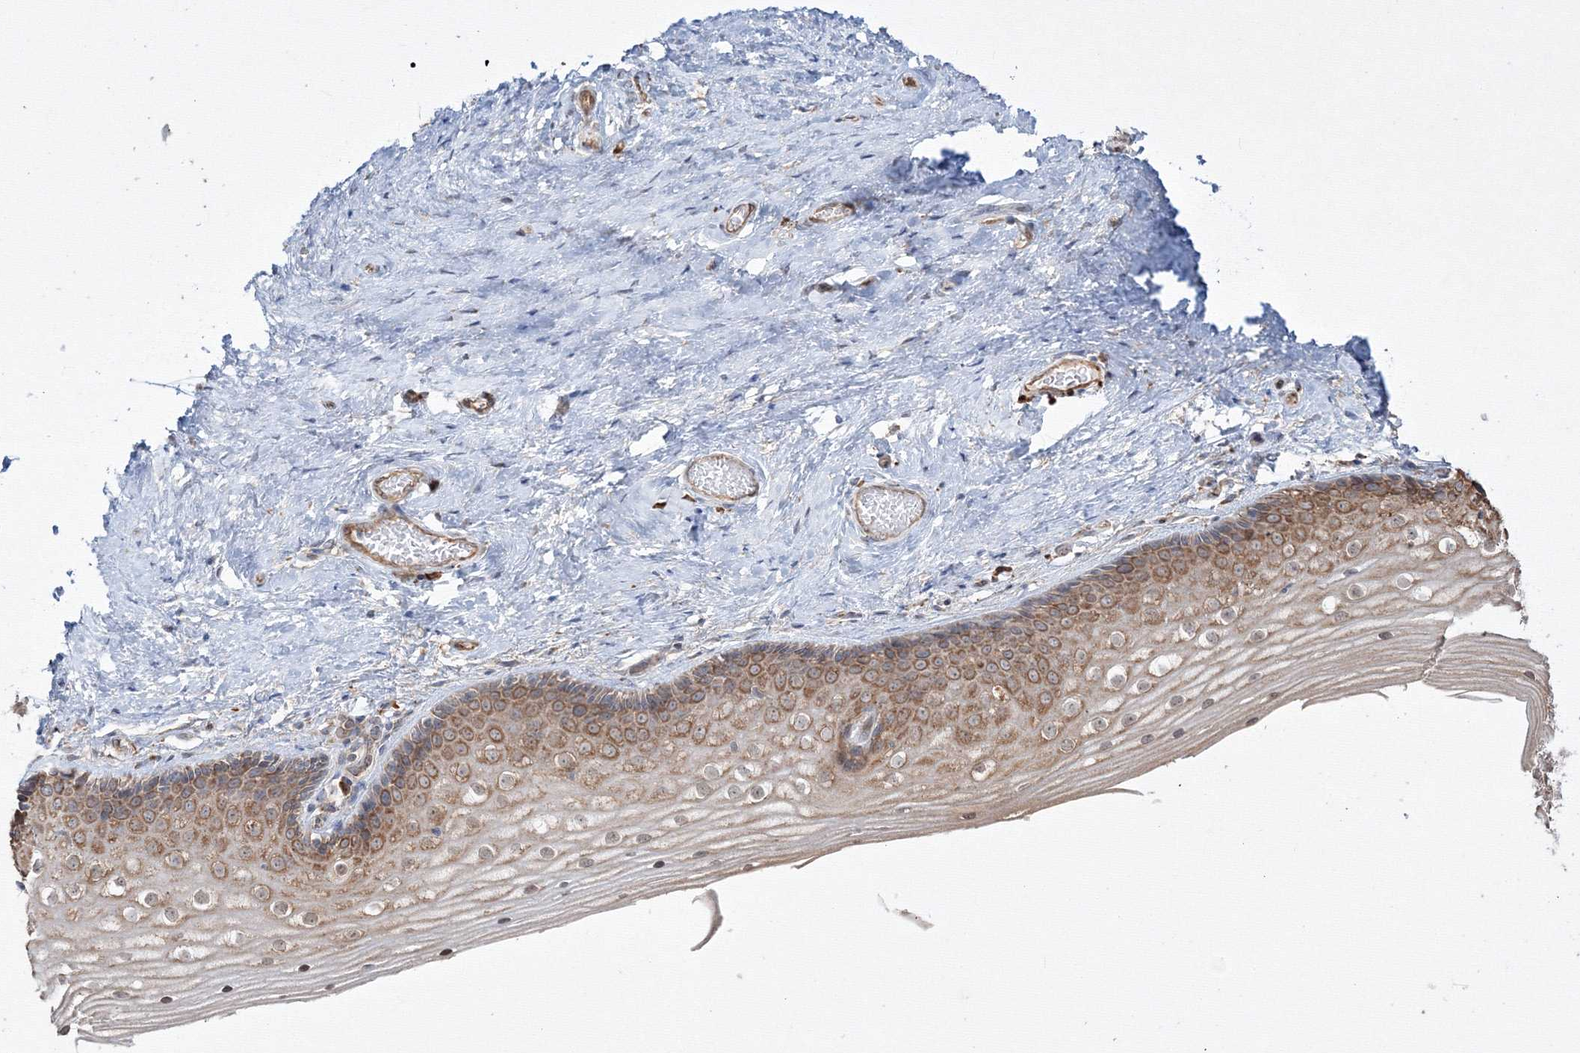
{"staining": {"intensity": "moderate", "quantity": ">75%", "location": "cytoplasmic/membranous"}, "tissue": "vagina", "cell_type": "Squamous epithelial cells", "image_type": "normal", "snomed": [{"axis": "morphology", "description": "Normal tissue, NOS"}, {"axis": "topography", "description": "Vagina"}], "caption": "Protein expression analysis of unremarkable vagina displays moderate cytoplasmic/membranous expression in approximately >75% of squamous epithelial cells.", "gene": "FBXL8", "patient": {"sex": "female", "age": 46}}